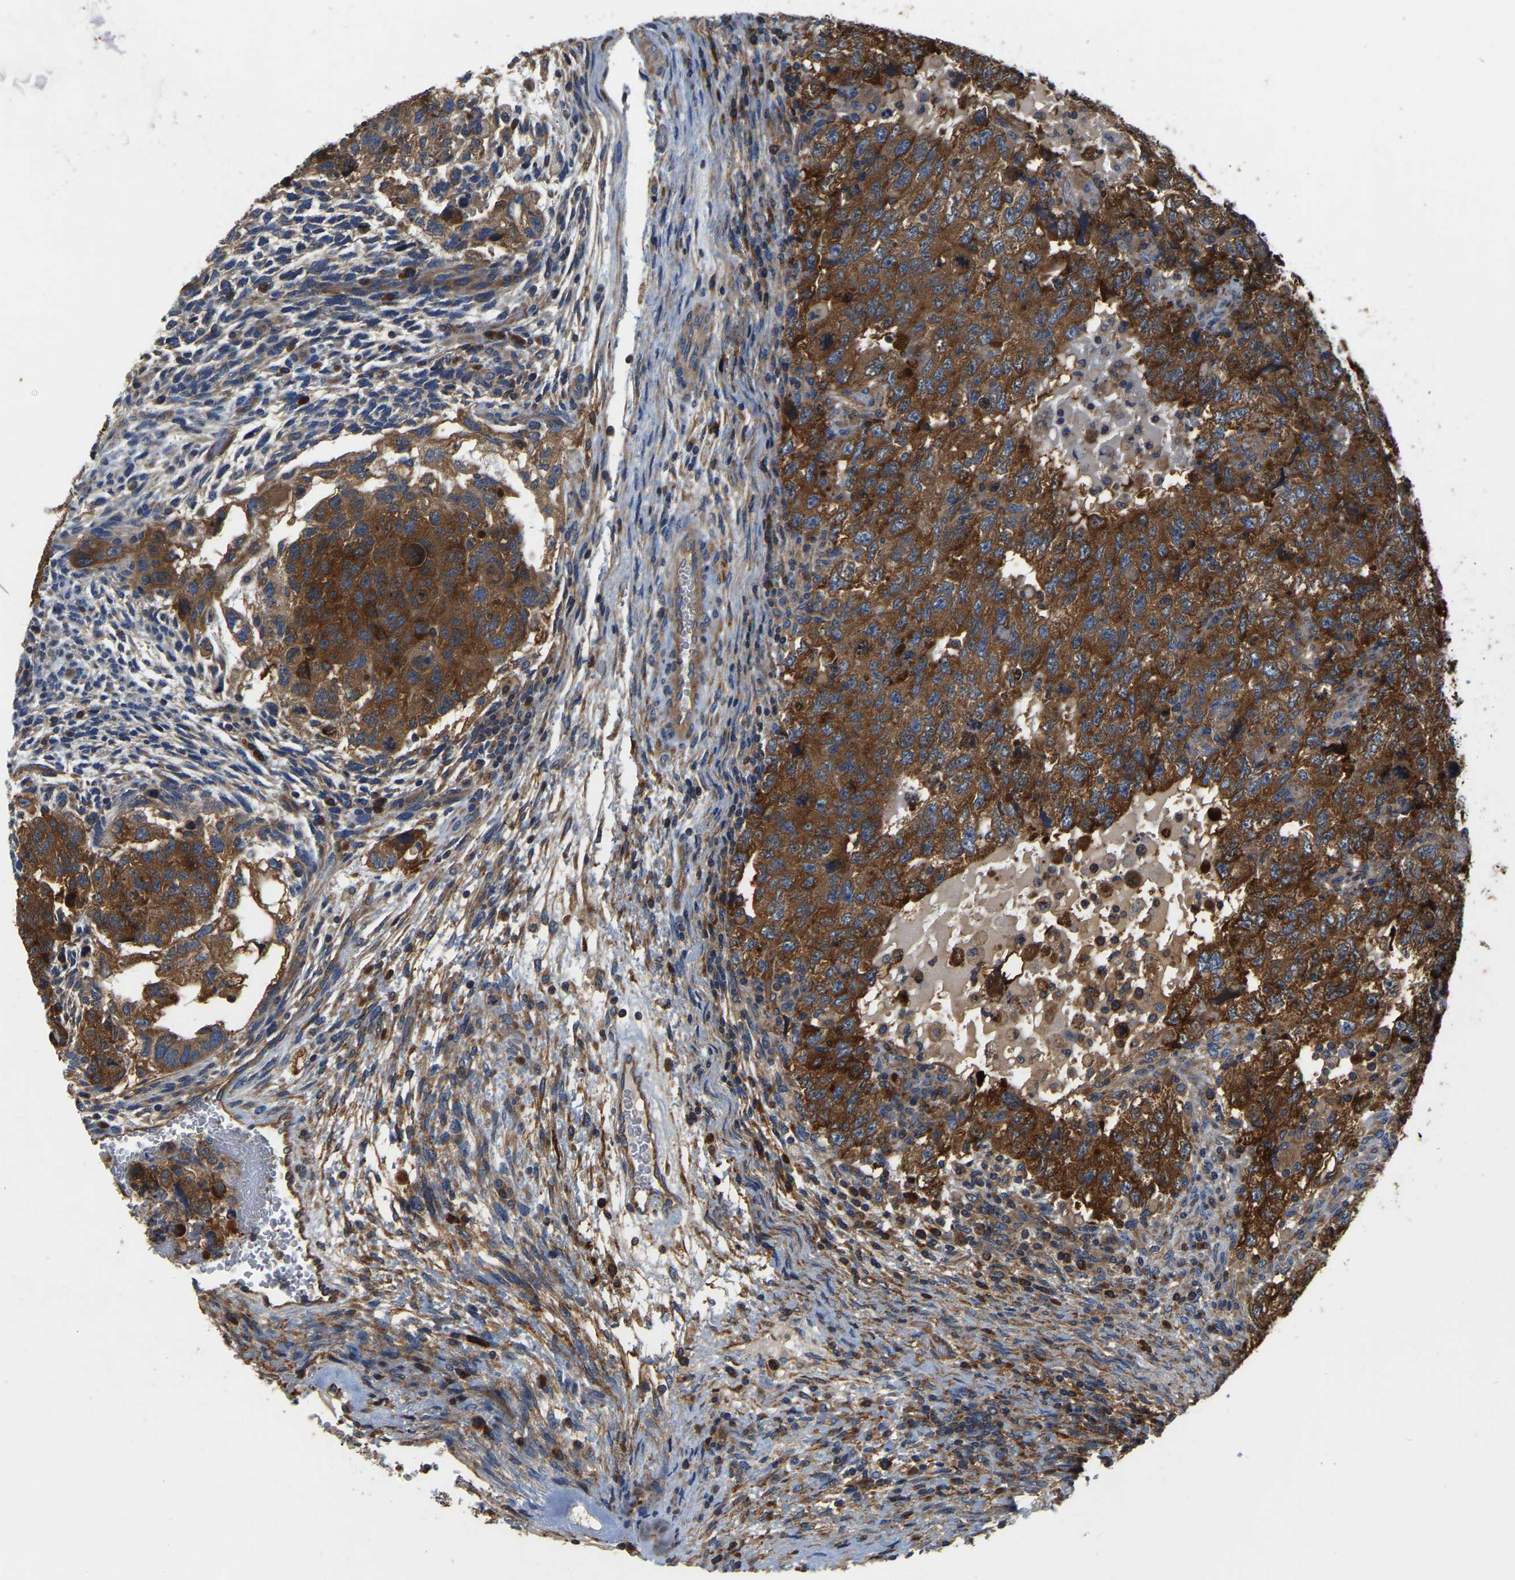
{"staining": {"intensity": "strong", "quantity": ">75%", "location": "cytoplasmic/membranous"}, "tissue": "testis cancer", "cell_type": "Tumor cells", "image_type": "cancer", "snomed": [{"axis": "morphology", "description": "Carcinoma, Embryonal, NOS"}, {"axis": "topography", "description": "Testis"}], "caption": "Human testis cancer stained with a protein marker demonstrates strong staining in tumor cells.", "gene": "GARS1", "patient": {"sex": "male", "age": 36}}